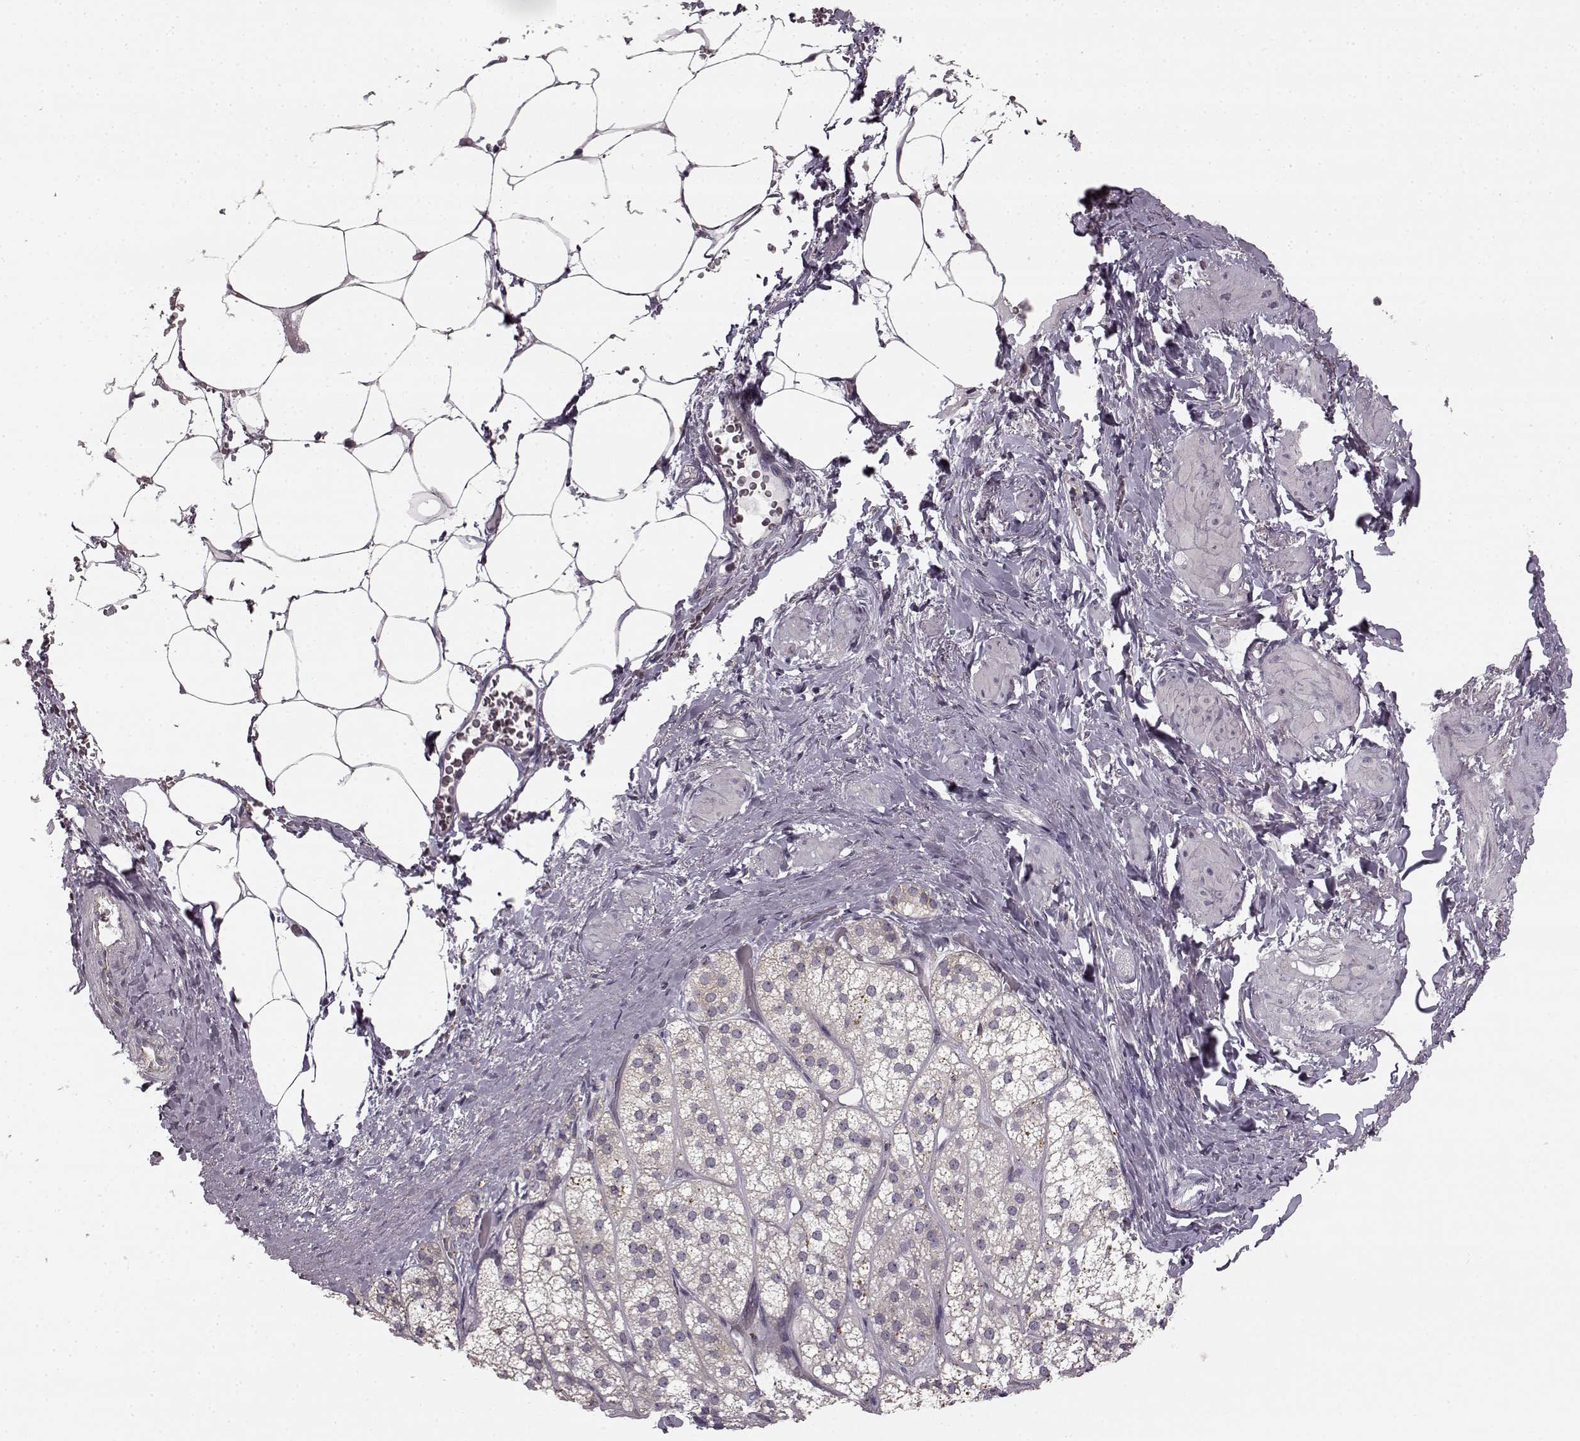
{"staining": {"intensity": "negative", "quantity": "none", "location": "none"}, "tissue": "adrenal gland", "cell_type": "Glandular cells", "image_type": "normal", "snomed": [{"axis": "morphology", "description": "Normal tissue, NOS"}, {"axis": "topography", "description": "Adrenal gland"}], "caption": "A high-resolution image shows immunohistochemistry staining of unremarkable adrenal gland, which exhibits no significant positivity in glandular cells.", "gene": "HMMR", "patient": {"sex": "female", "age": 60}}